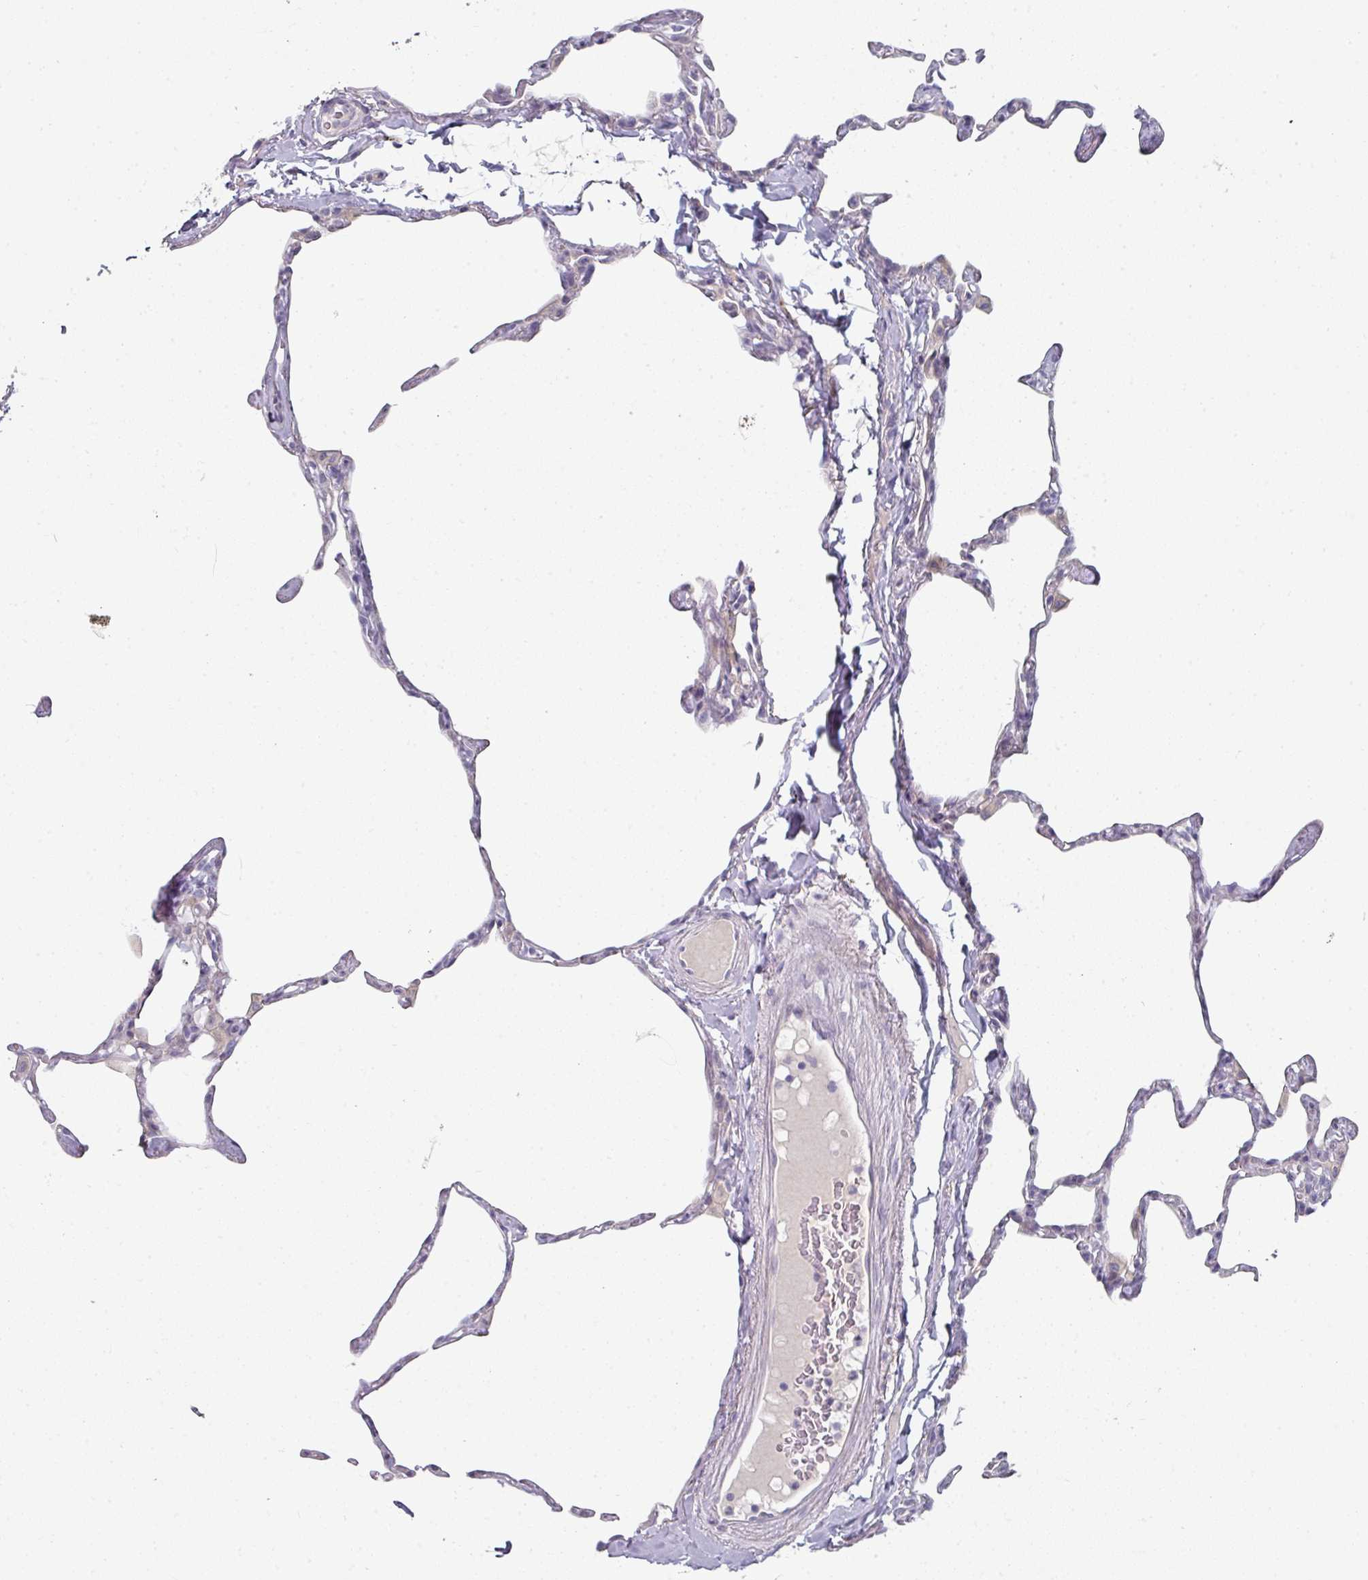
{"staining": {"intensity": "negative", "quantity": "none", "location": "none"}, "tissue": "lung", "cell_type": "Alveolar cells", "image_type": "normal", "snomed": [{"axis": "morphology", "description": "Normal tissue, NOS"}, {"axis": "topography", "description": "Lung"}], "caption": "Protein analysis of unremarkable lung reveals no significant staining in alveolar cells. (Brightfield microscopy of DAB (3,3'-diaminobenzidine) immunohistochemistry (IHC) at high magnification).", "gene": "WSB2", "patient": {"sex": "male", "age": 65}}